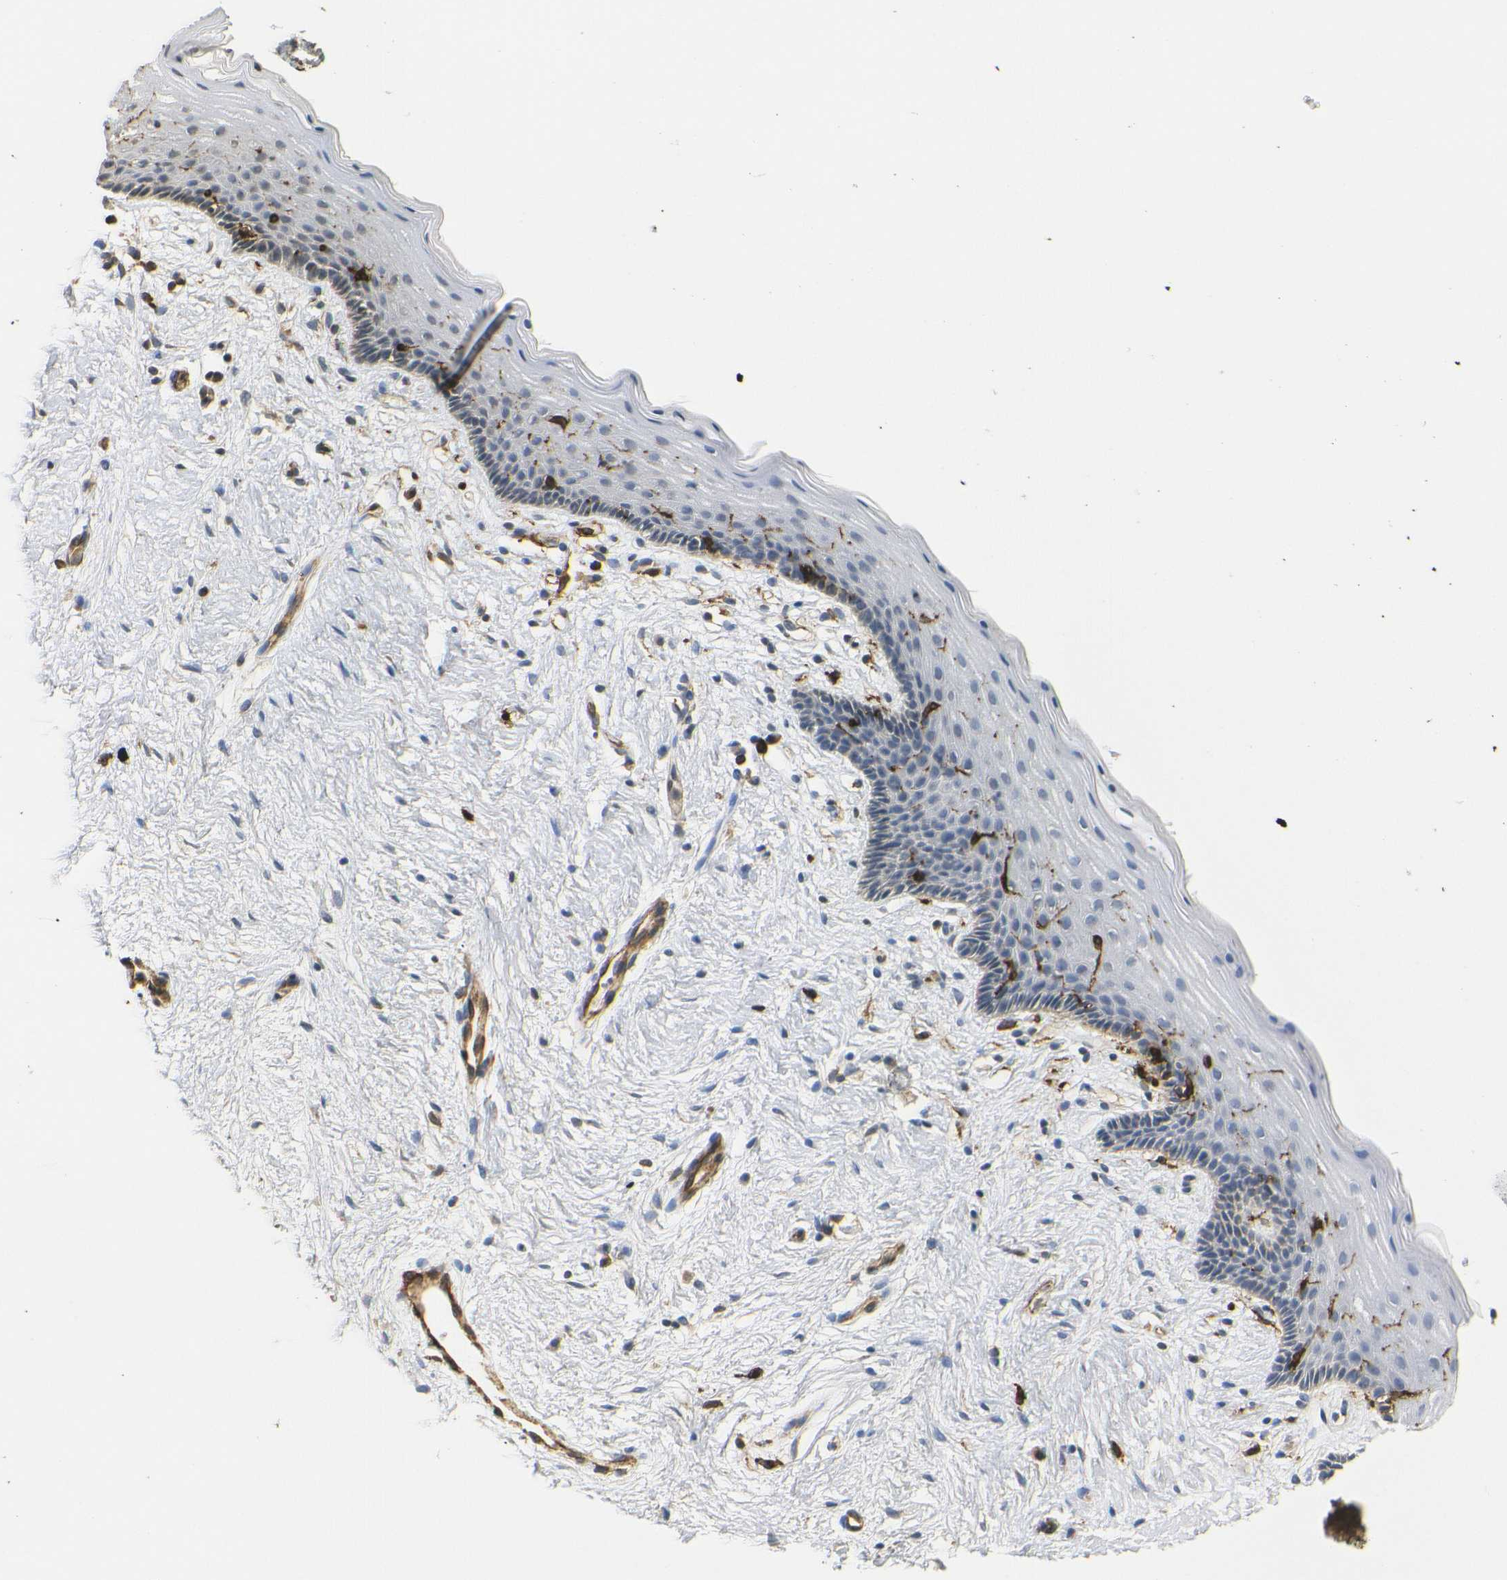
{"staining": {"intensity": "negative", "quantity": "none", "location": "none"}, "tissue": "vagina", "cell_type": "Squamous epithelial cells", "image_type": "normal", "snomed": [{"axis": "morphology", "description": "Normal tissue, NOS"}, {"axis": "topography", "description": "Vagina"}], "caption": "This micrograph is of normal vagina stained with immunohistochemistry to label a protein in brown with the nuclei are counter-stained blue. There is no staining in squamous epithelial cells. Nuclei are stained in blue.", "gene": "HLA", "patient": {"sex": "female", "age": 44}}